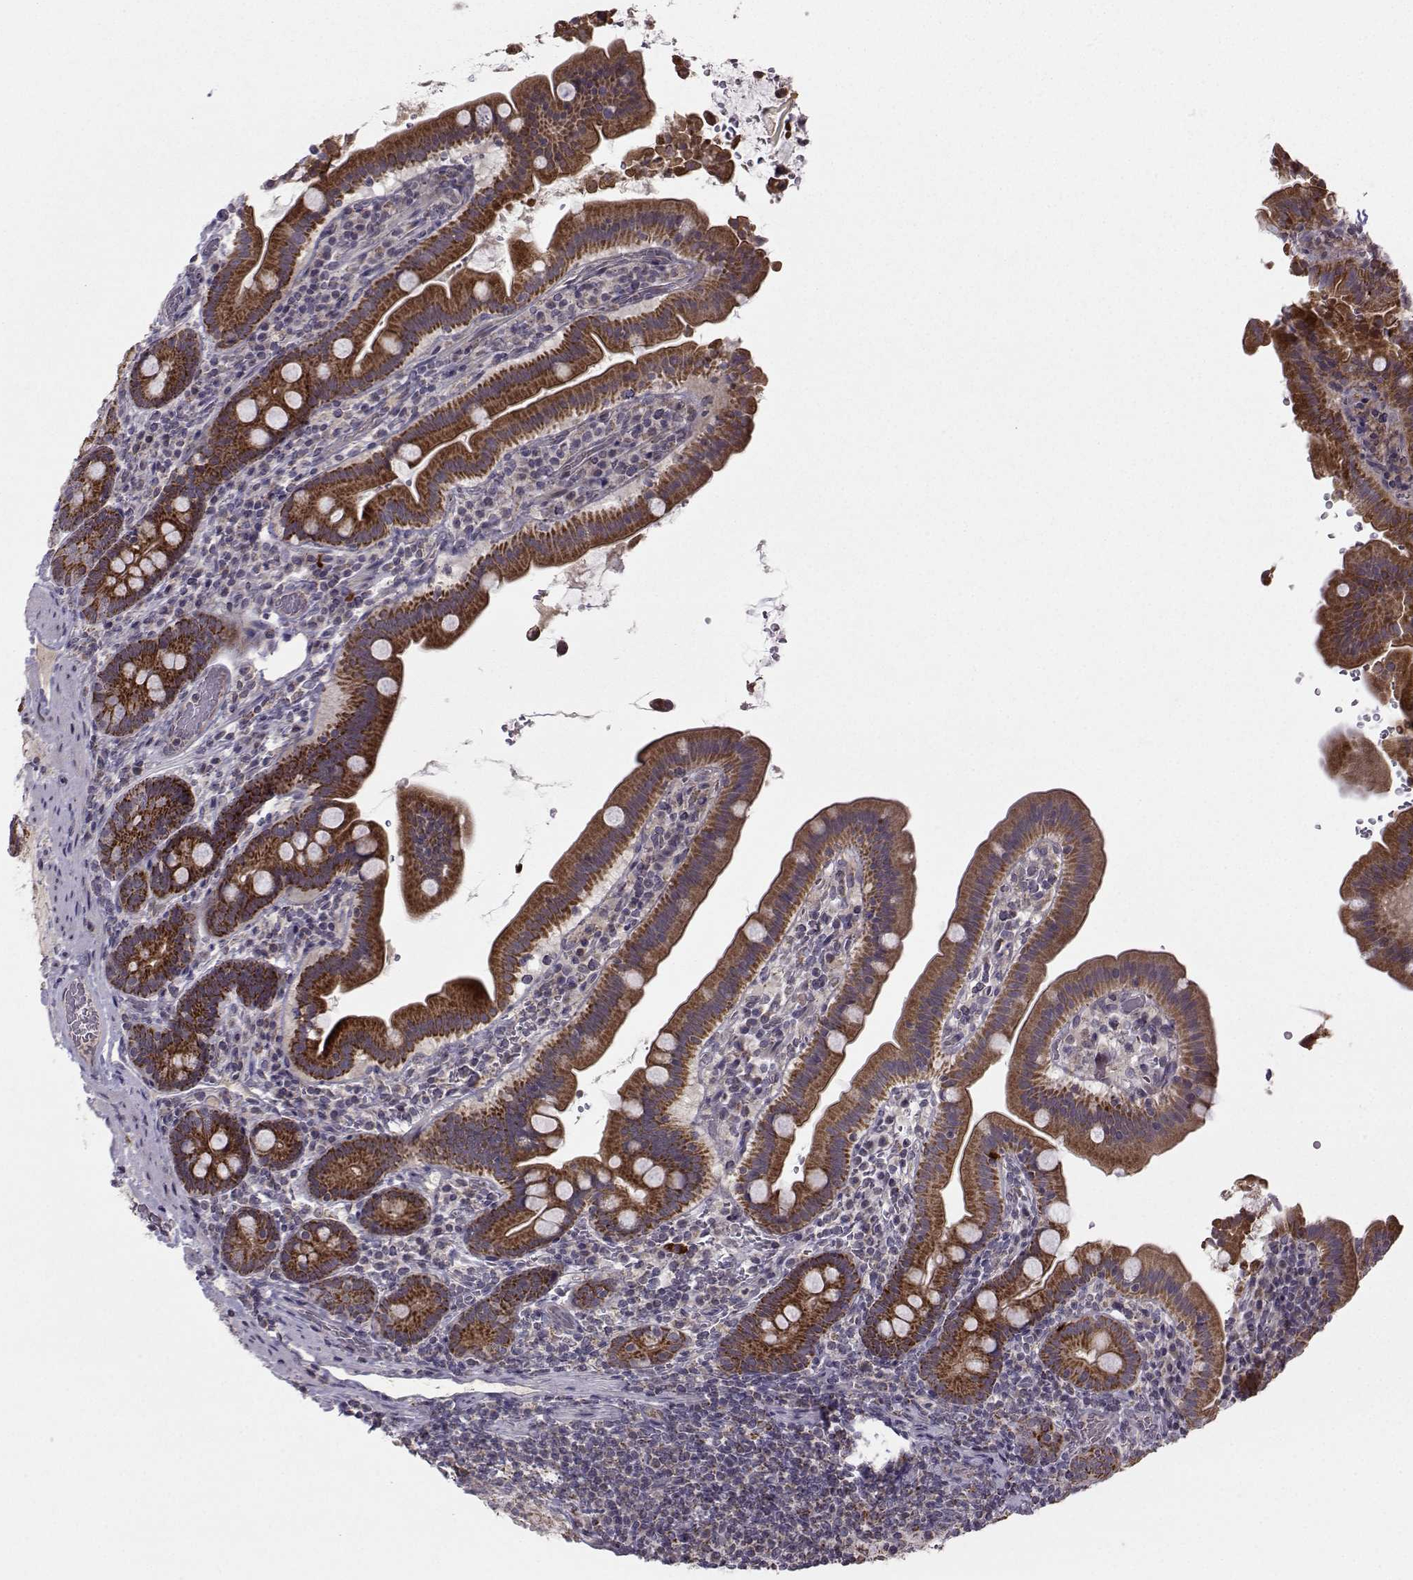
{"staining": {"intensity": "strong", "quantity": ">75%", "location": "cytoplasmic/membranous"}, "tissue": "small intestine", "cell_type": "Glandular cells", "image_type": "normal", "snomed": [{"axis": "morphology", "description": "Normal tissue, NOS"}, {"axis": "topography", "description": "Small intestine"}], "caption": "About >75% of glandular cells in unremarkable human small intestine exhibit strong cytoplasmic/membranous protein expression as visualized by brown immunohistochemical staining.", "gene": "NECAB3", "patient": {"sex": "male", "age": 26}}